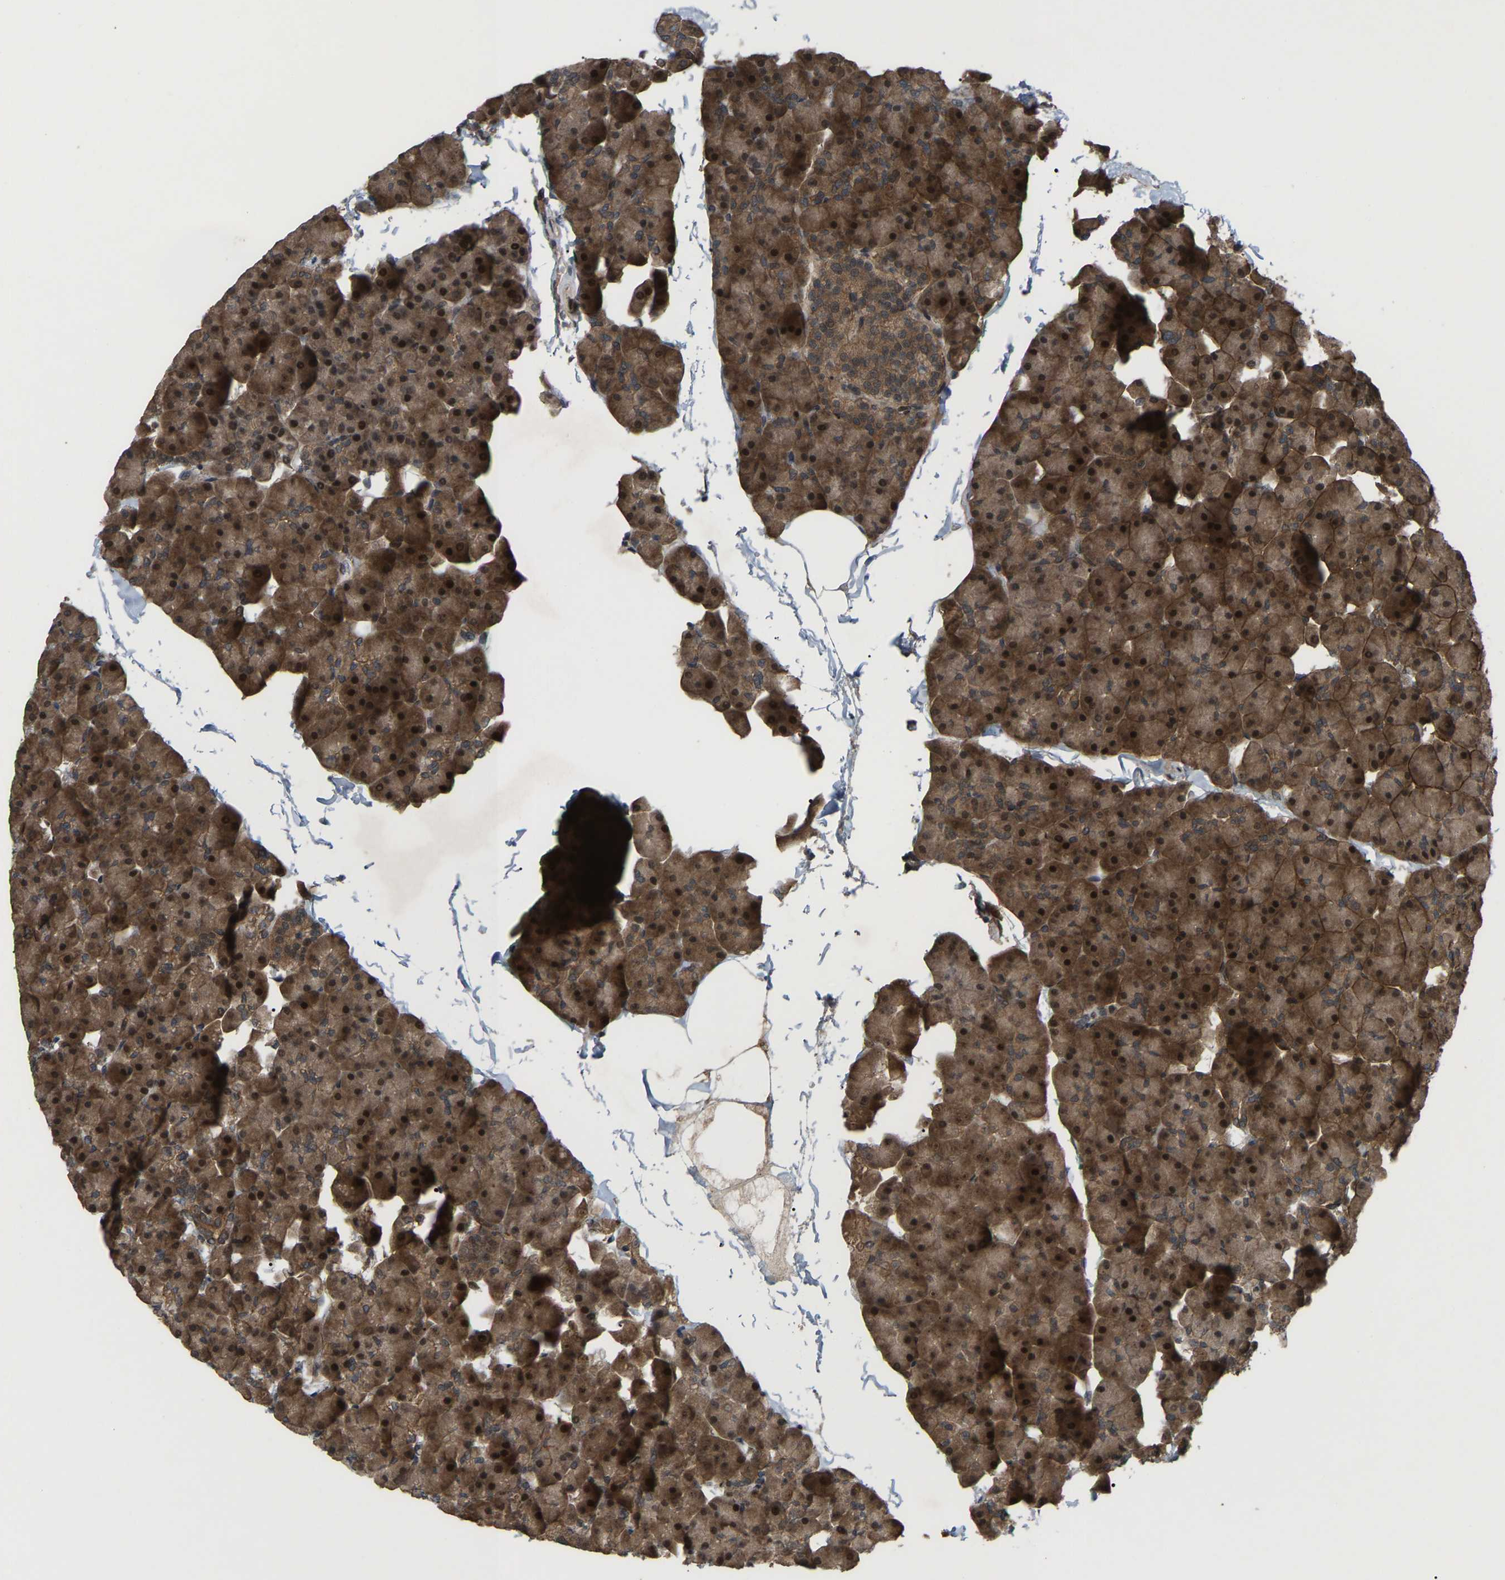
{"staining": {"intensity": "strong", "quantity": ">75%", "location": "cytoplasmic/membranous"}, "tissue": "pancreas", "cell_type": "Exocrine glandular cells", "image_type": "normal", "snomed": [{"axis": "morphology", "description": "Normal tissue, NOS"}, {"axis": "topography", "description": "Pancreas"}], "caption": "This photomicrograph demonstrates benign pancreas stained with IHC to label a protein in brown. The cytoplasmic/membranous of exocrine glandular cells show strong positivity for the protein. Nuclei are counter-stained blue.", "gene": "CROT", "patient": {"sex": "male", "age": 35}}